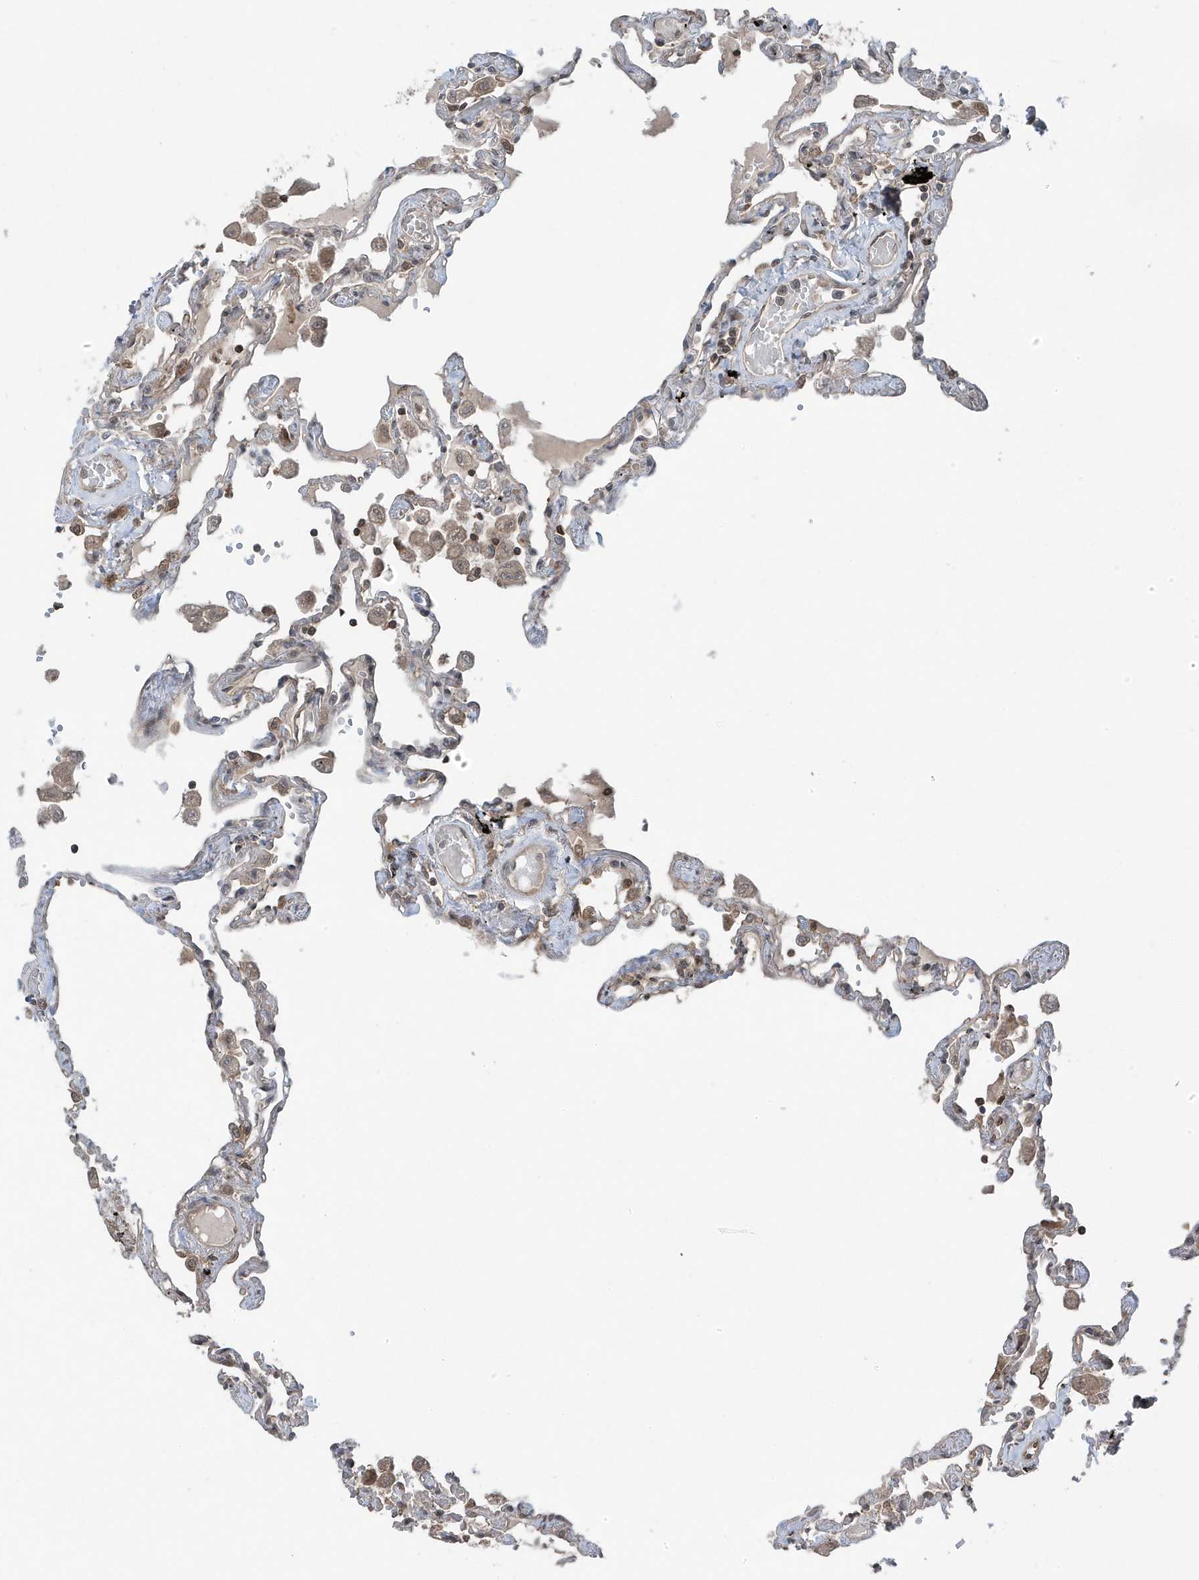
{"staining": {"intensity": "moderate", "quantity": "<25%", "location": "cytoplasmic/membranous"}, "tissue": "lung", "cell_type": "Alveolar cells", "image_type": "normal", "snomed": [{"axis": "morphology", "description": "Normal tissue, NOS"}, {"axis": "topography", "description": "Lung"}], "caption": "Protein staining of benign lung exhibits moderate cytoplasmic/membranous staining in approximately <25% of alveolar cells. Using DAB (brown) and hematoxylin (blue) stains, captured at high magnification using brightfield microscopy.", "gene": "MAPK1IP1L", "patient": {"sex": "female", "age": 67}}